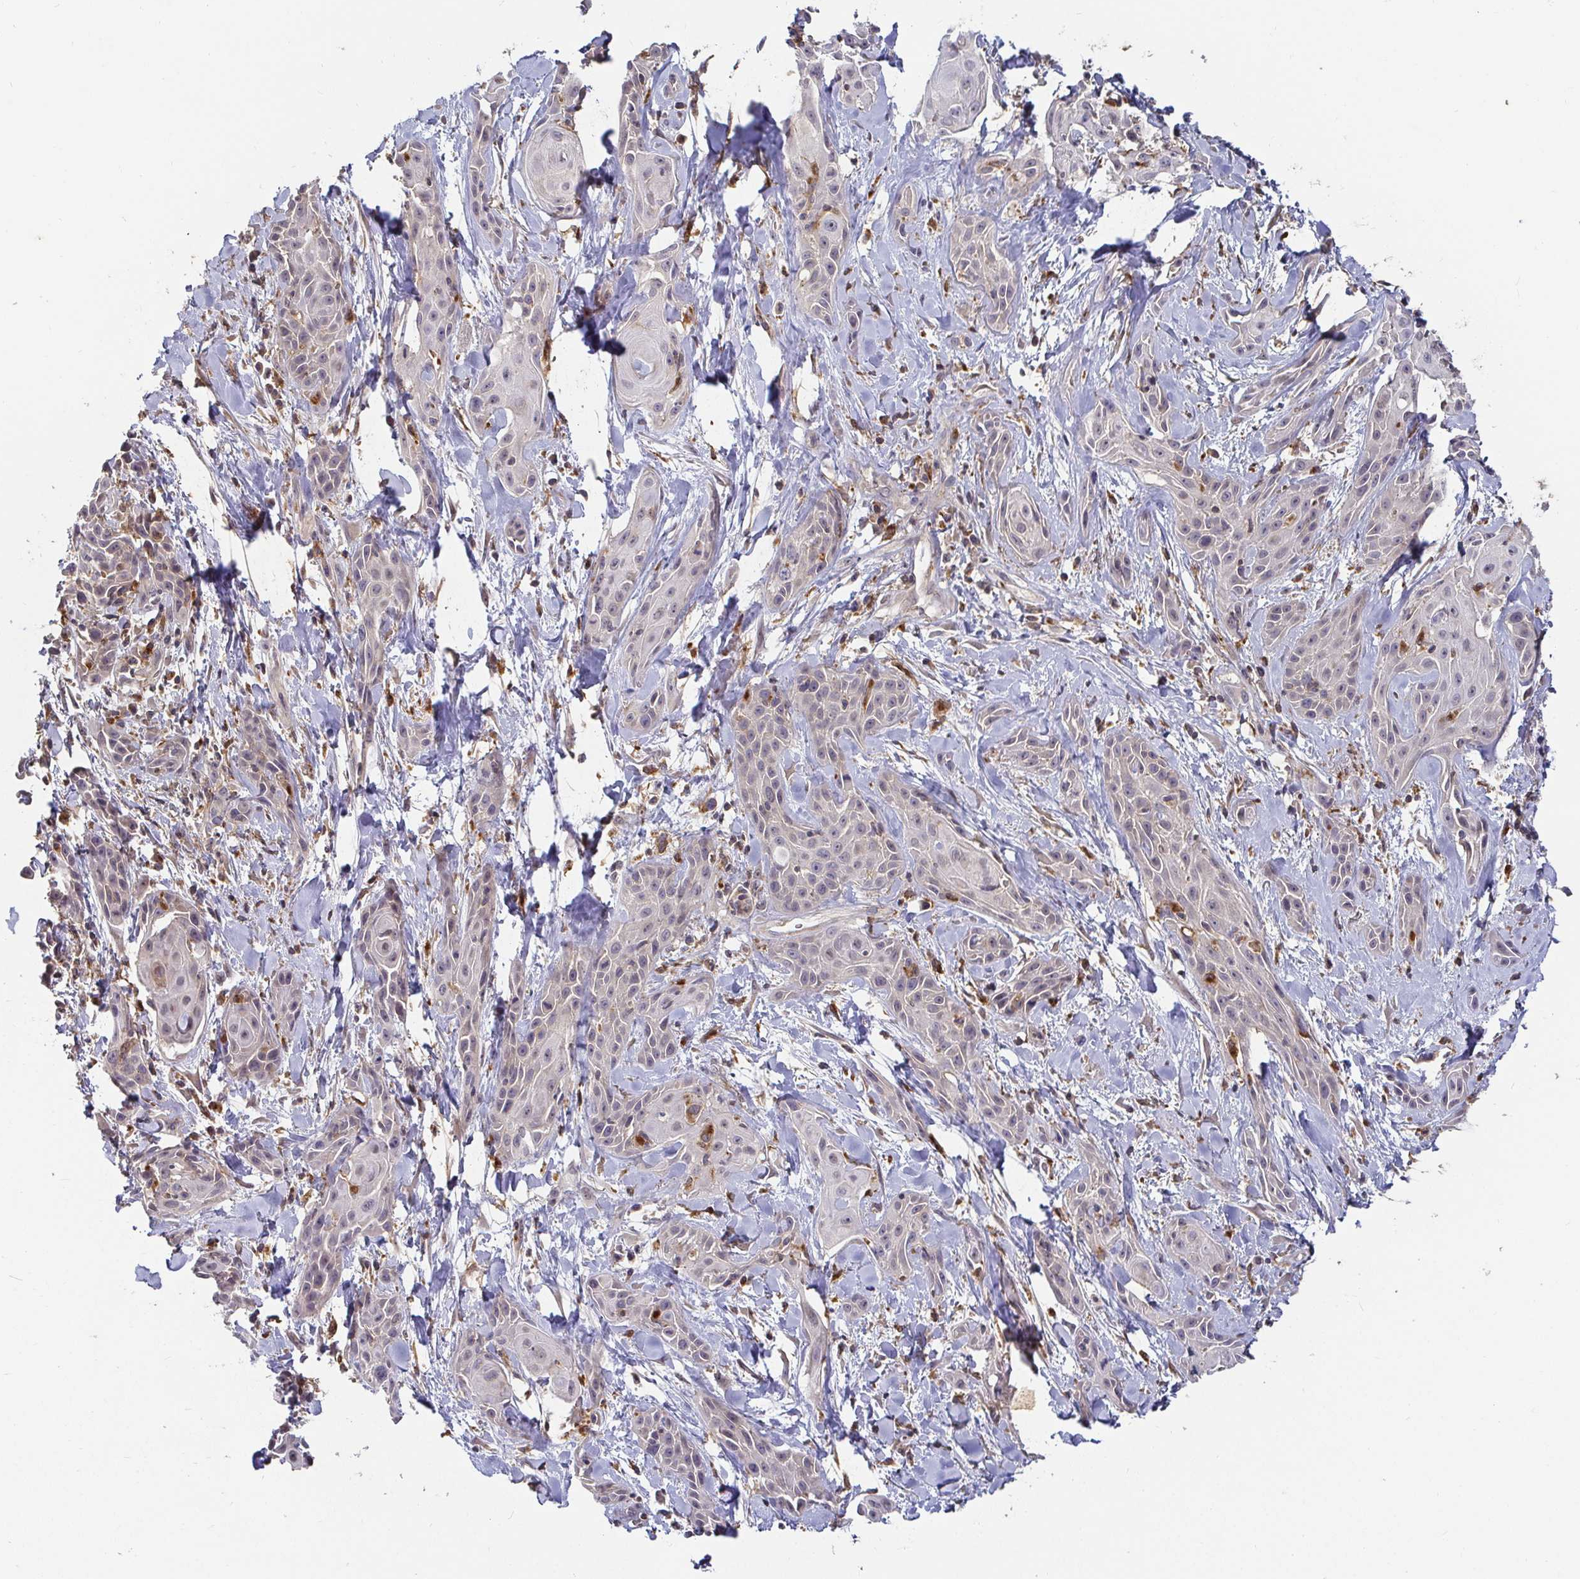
{"staining": {"intensity": "negative", "quantity": "none", "location": "none"}, "tissue": "skin cancer", "cell_type": "Tumor cells", "image_type": "cancer", "snomed": [{"axis": "morphology", "description": "Squamous cell carcinoma, NOS"}, {"axis": "topography", "description": "Skin"}, {"axis": "topography", "description": "Anal"}], "caption": "Micrograph shows no protein staining in tumor cells of skin cancer tissue.", "gene": "CDH18", "patient": {"sex": "male", "age": 64}}